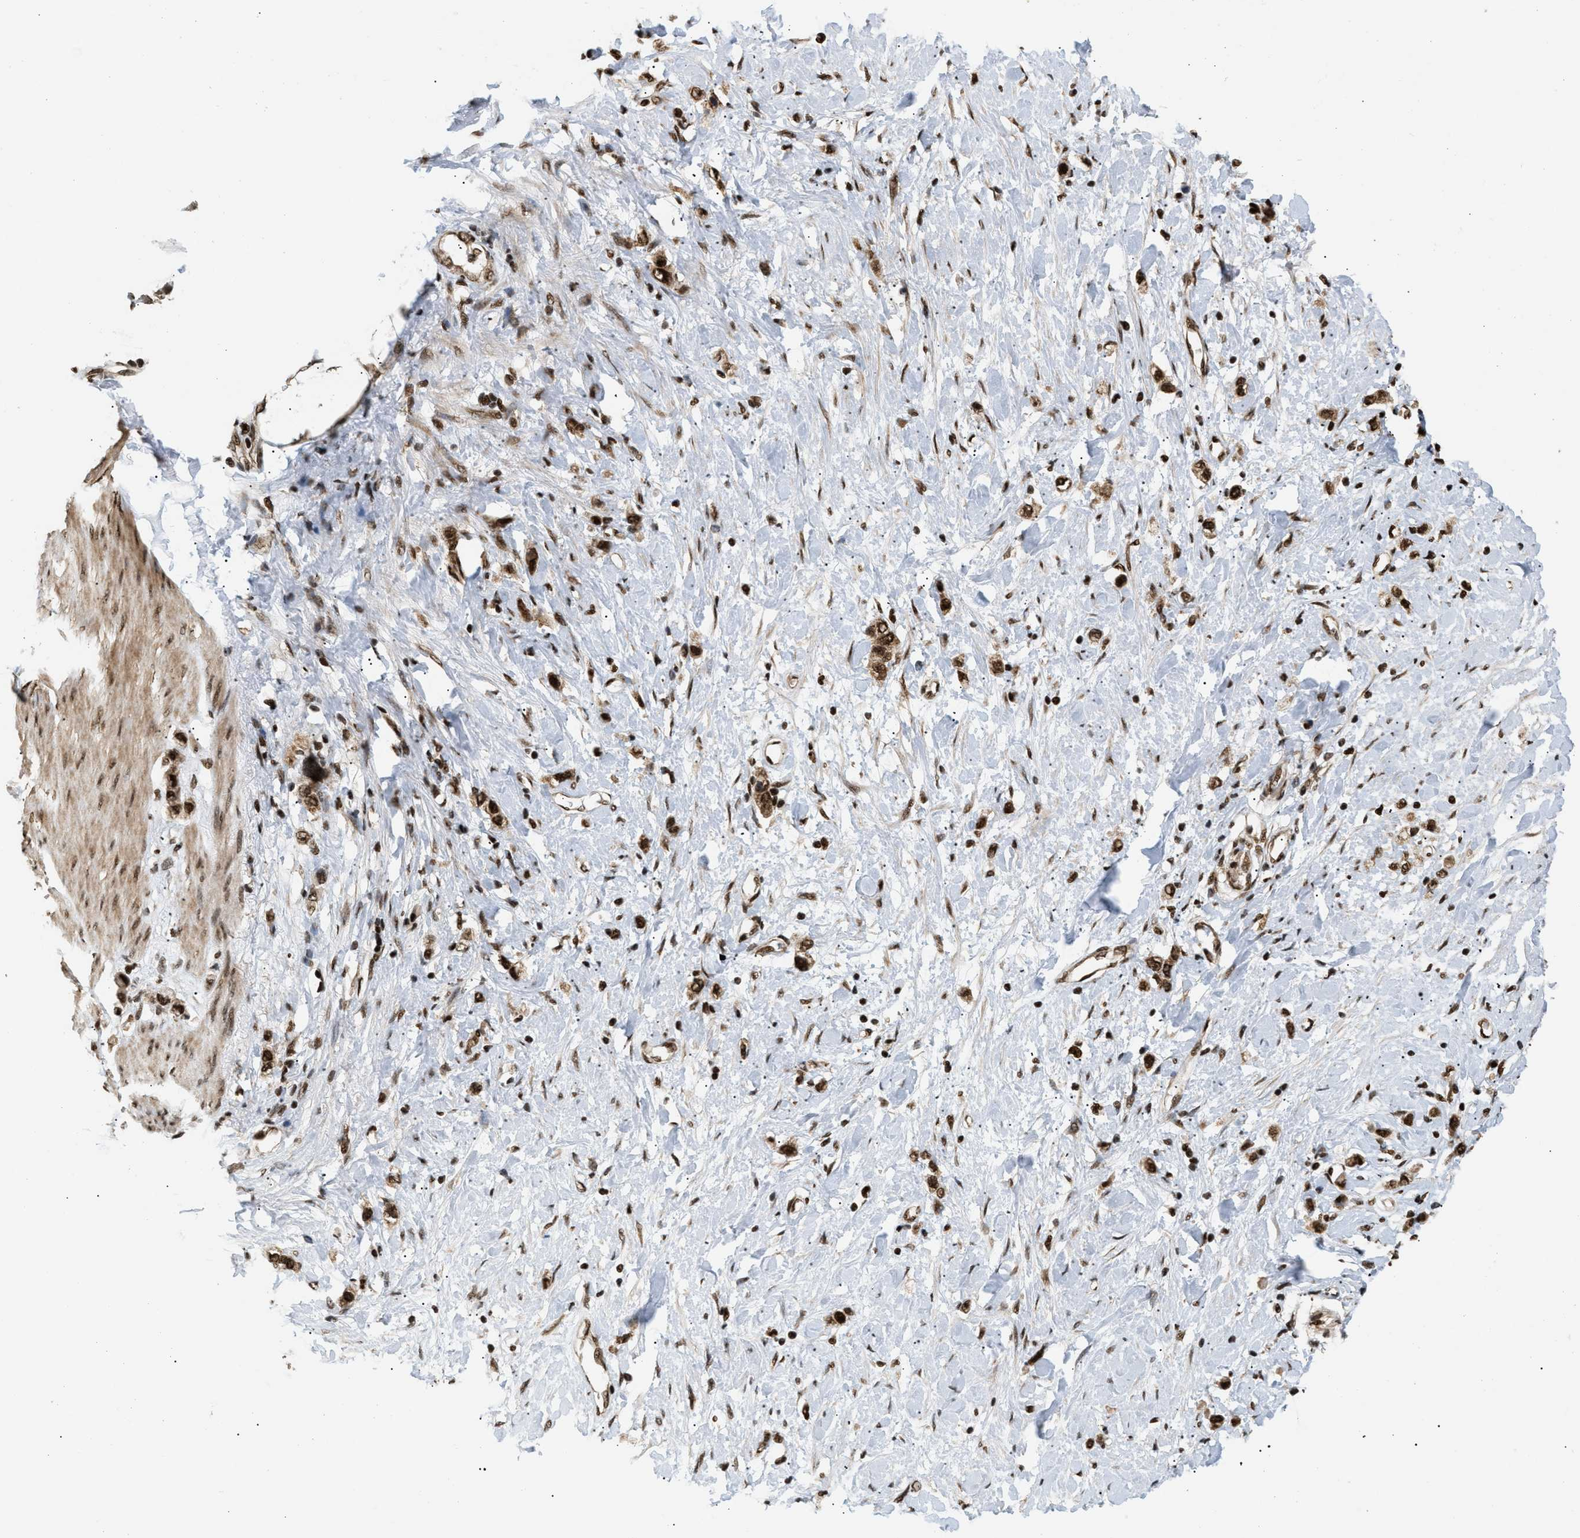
{"staining": {"intensity": "strong", "quantity": ">75%", "location": "nuclear"}, "tissue": "stomach cancer", "cell_type": "Tumor cells", "image_type": "cancer", "snomed": [{"axis": "morphology", "description": "Adenocarcinoma, NOS"}, {"axis": "topography", "description": "Stomach"}], "caption": "Immunohistochemical staining of human stomach cancer exhibits strong nuclear protein staining in approximately >75% of tumor cells. (Brightfield microscopy of DAB IHC at high magnification).", "gene": "RBM5", "patient": {"sex": "female", "age": 65}}